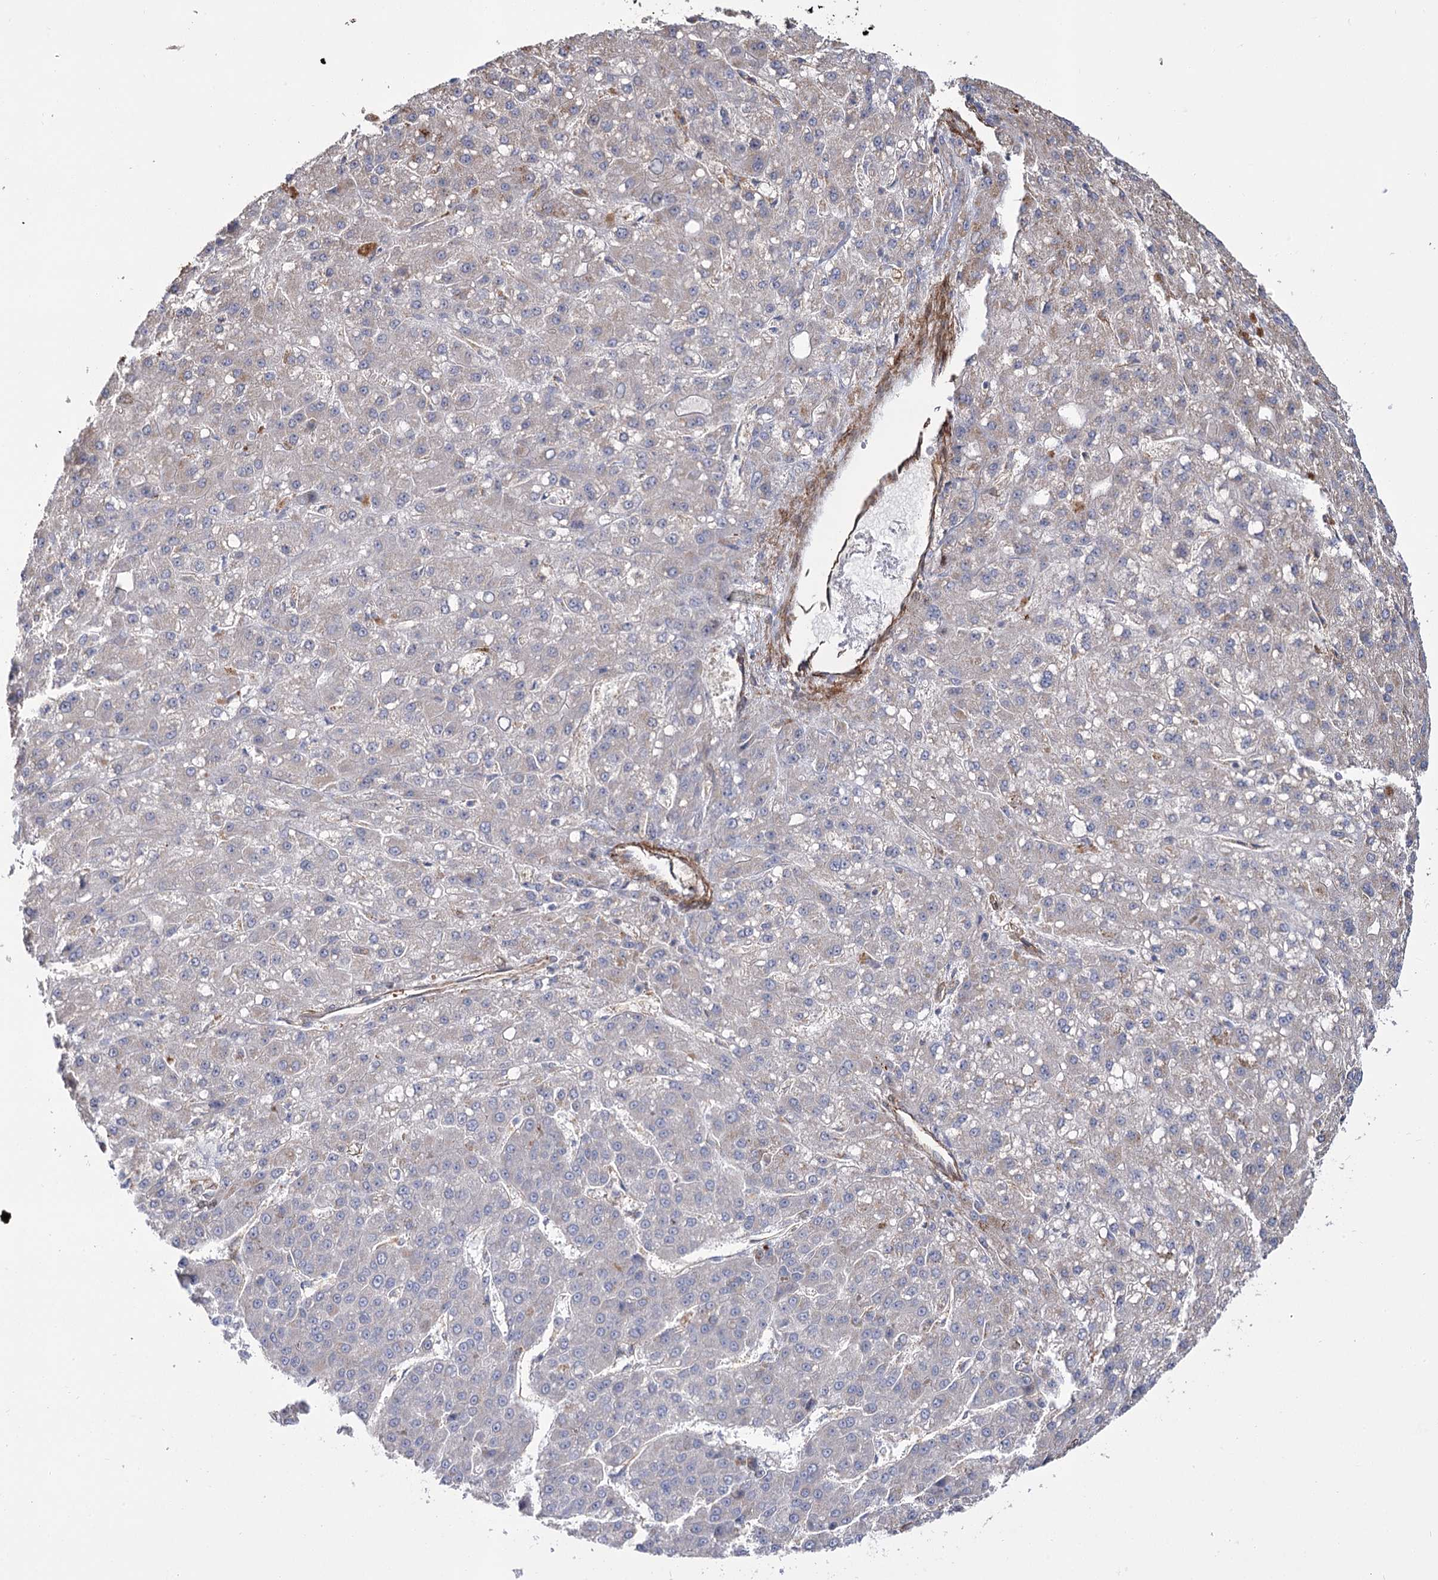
{"staining": {"intensity": "negative", "quantity": "none", "location": "none"}, "tissue": "liver cancer", "cell_type": "Tumor cells", "image_type": "cancer", "snomed": [{"axis": "morphology", "description": "Carcinoma, Hepatocellular, NOS"}, {"axis": "topography", "description": "Liver"}], "caption": "Immunohistochemistry (IHC) of human liver cancer demonstrates no positivity in tumor cells. (DAB (3,3'-diaminobenzidine) immunohistochemistry, high magnification).", "gene": "TMEM164", "patient": {"sex": "male", "age": 67}}